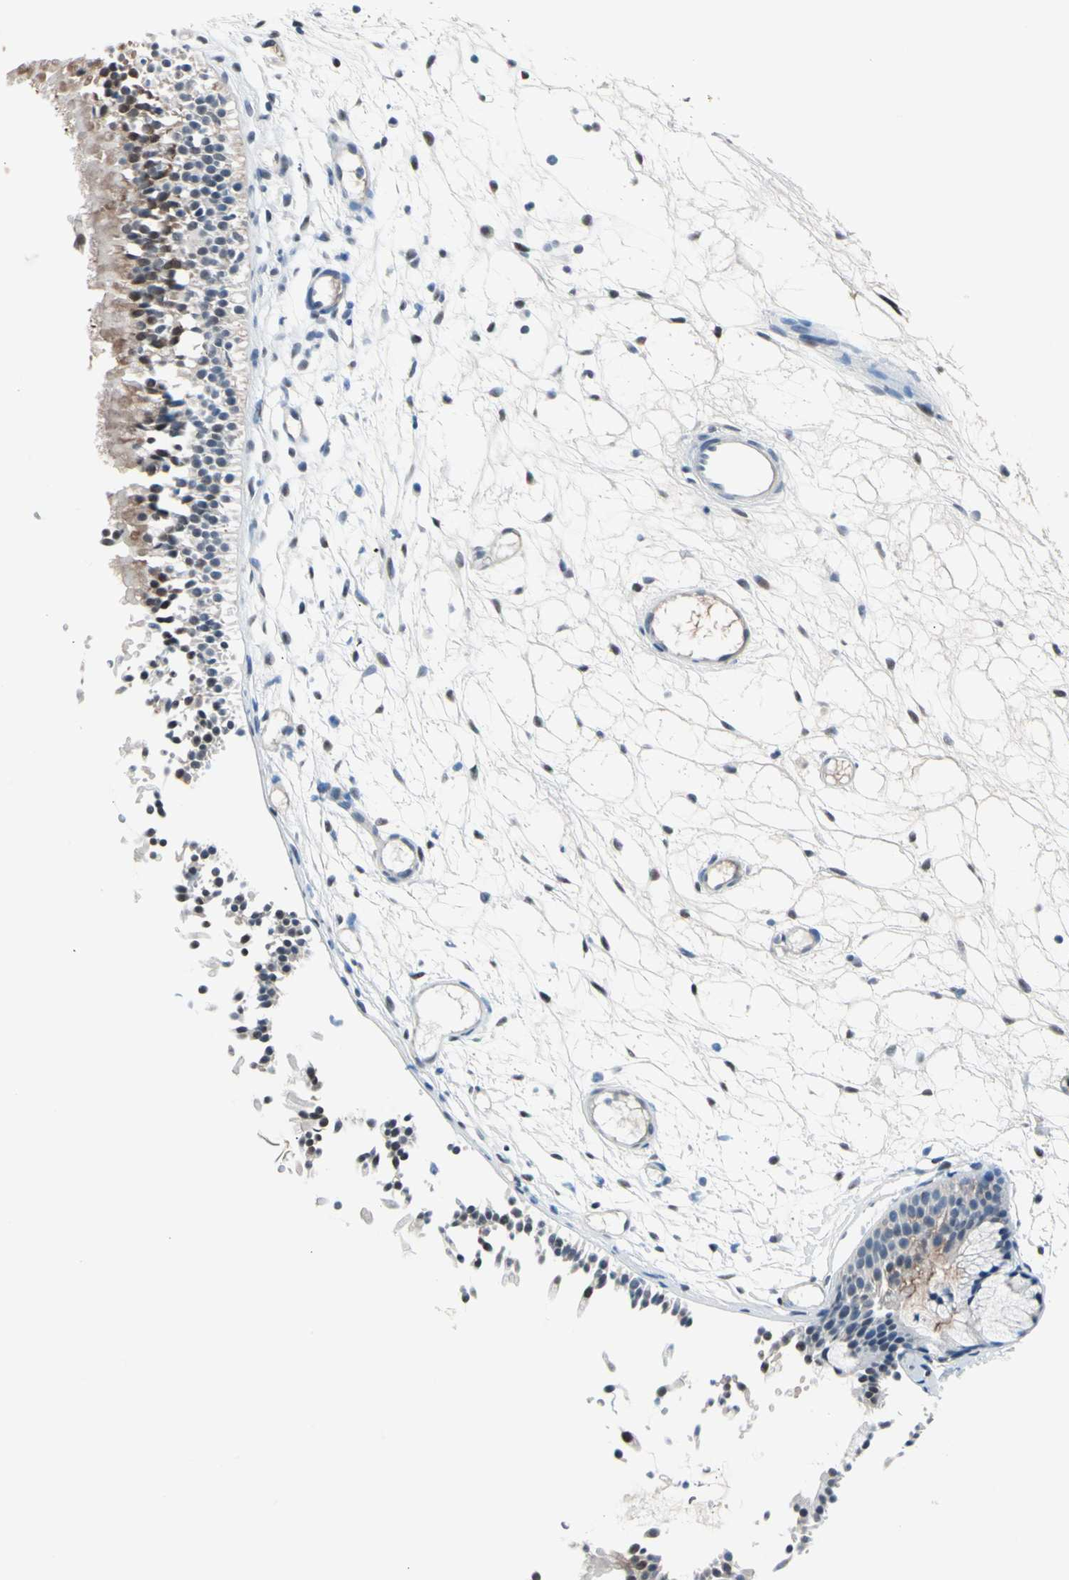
{"staining": {"intensity": "moderate", "quantity": "25%-75%", "location": "cytoplasmic/membranous,nuclear"}, "tissue": "nasopharynx", "cell_type": "Respiratory epithelial cells", "image_type": "normal", "snomed": [{"axis": "morphology", "description": "Normal tissue, NOS"}, {"axis": "topography", "description": "Nasopharynx"}], "caption": "DAB (3,3'-diaminobenzidine) immunohistochemical staining of unremarkable human nasopharynx displays moderate cytoplasmic/membranous,nuclear protein expression in approximately 25%-75% of respiratory epithelial cells.", "gene": "ENSG00000256646", "patient": {"sex": "female", "age": 54}}